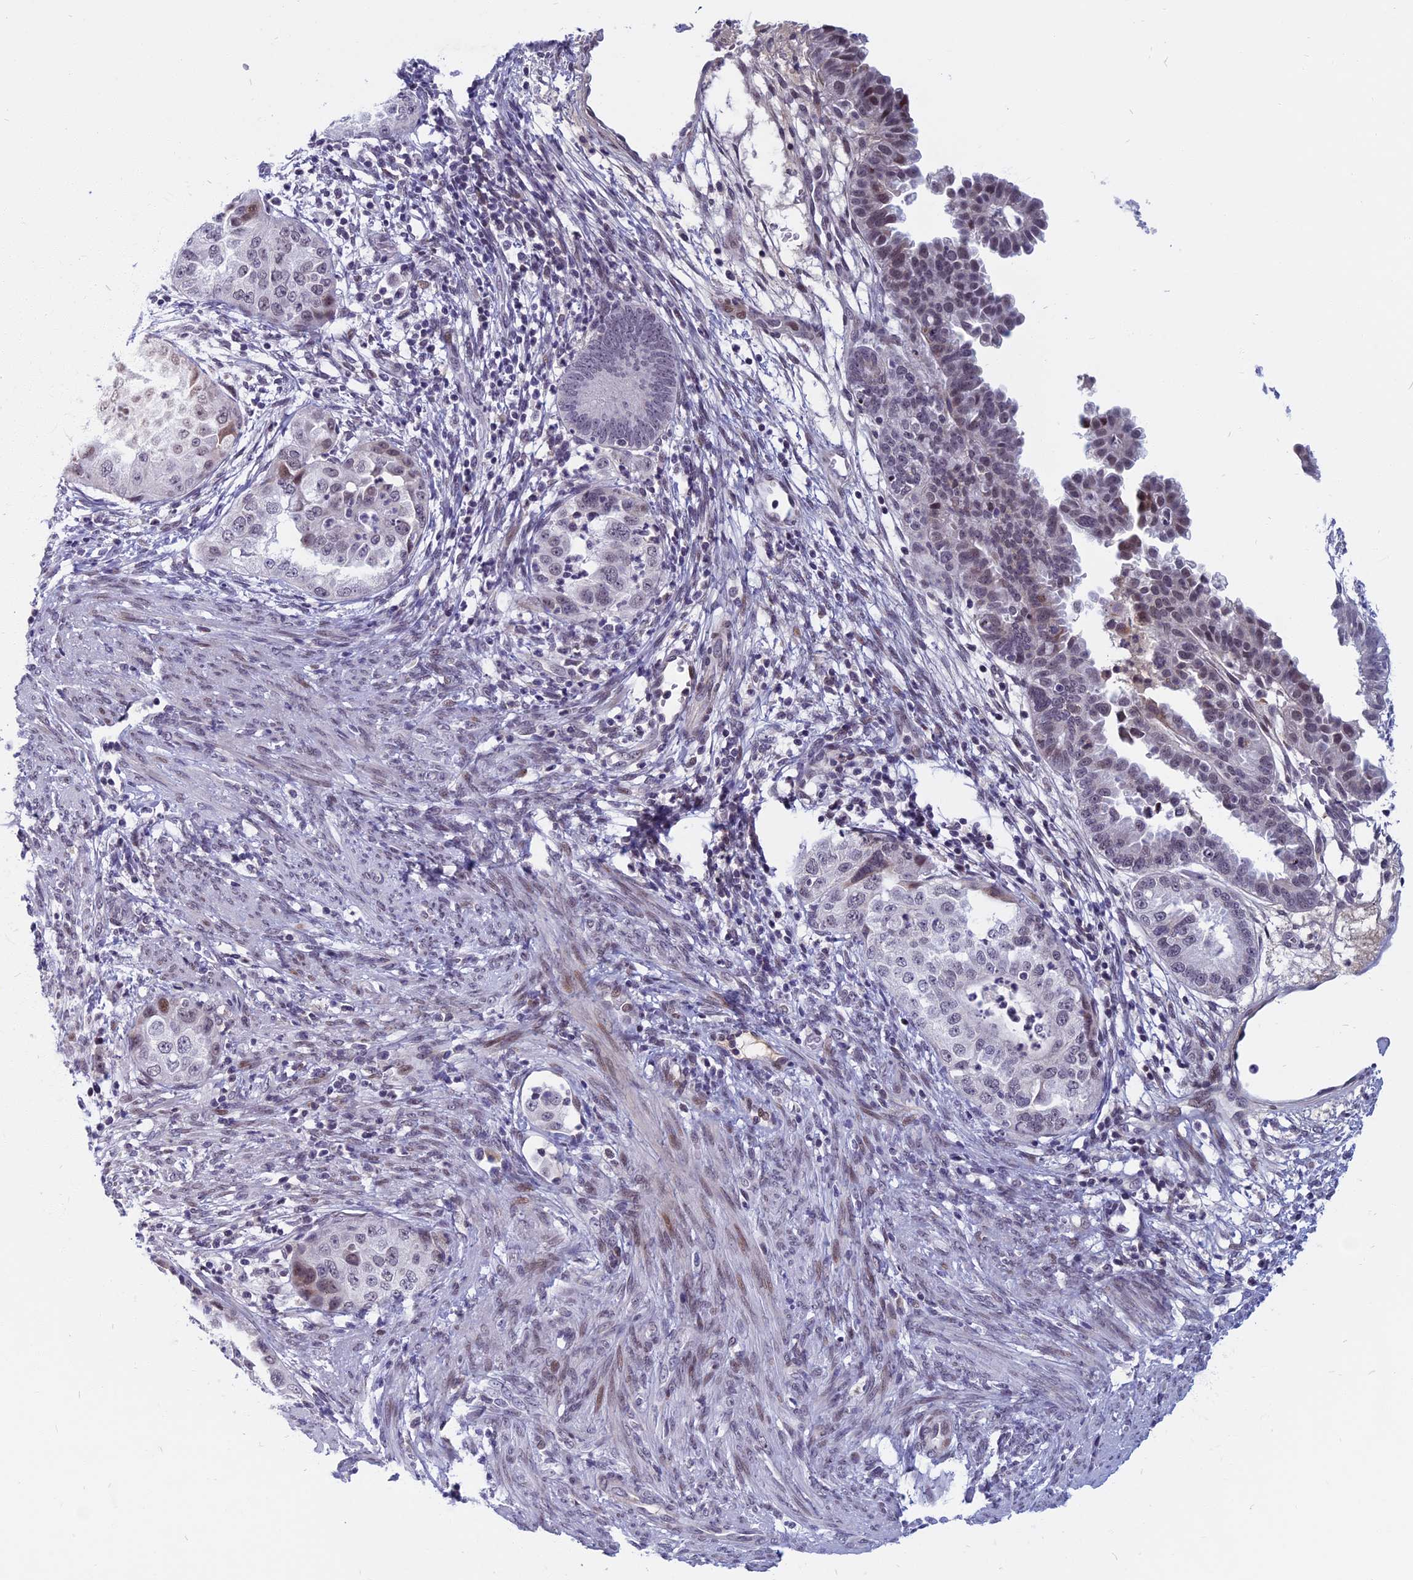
{"staining": {"intensity": "moderate", "quantity": "<25%", "location": "nuclear"}, "tissue": "endometrial cancer", "cell_type": "Tumor cells", "image_type": "cancer", "snomed": [{"axis": "morphology", "description": "Adenocarcinoma, NOS"}, {"axis": "topography", "description": "Endometrium"}], "caption": "High-power microscopy captured an immunohistochemistry histopathology image of endometrial adenocarcinoma, revealing moderate nuclear staining in about <25% of tumor cells.", "gene": "CDC7", "patient": {"sex": "female", "age": 85}}